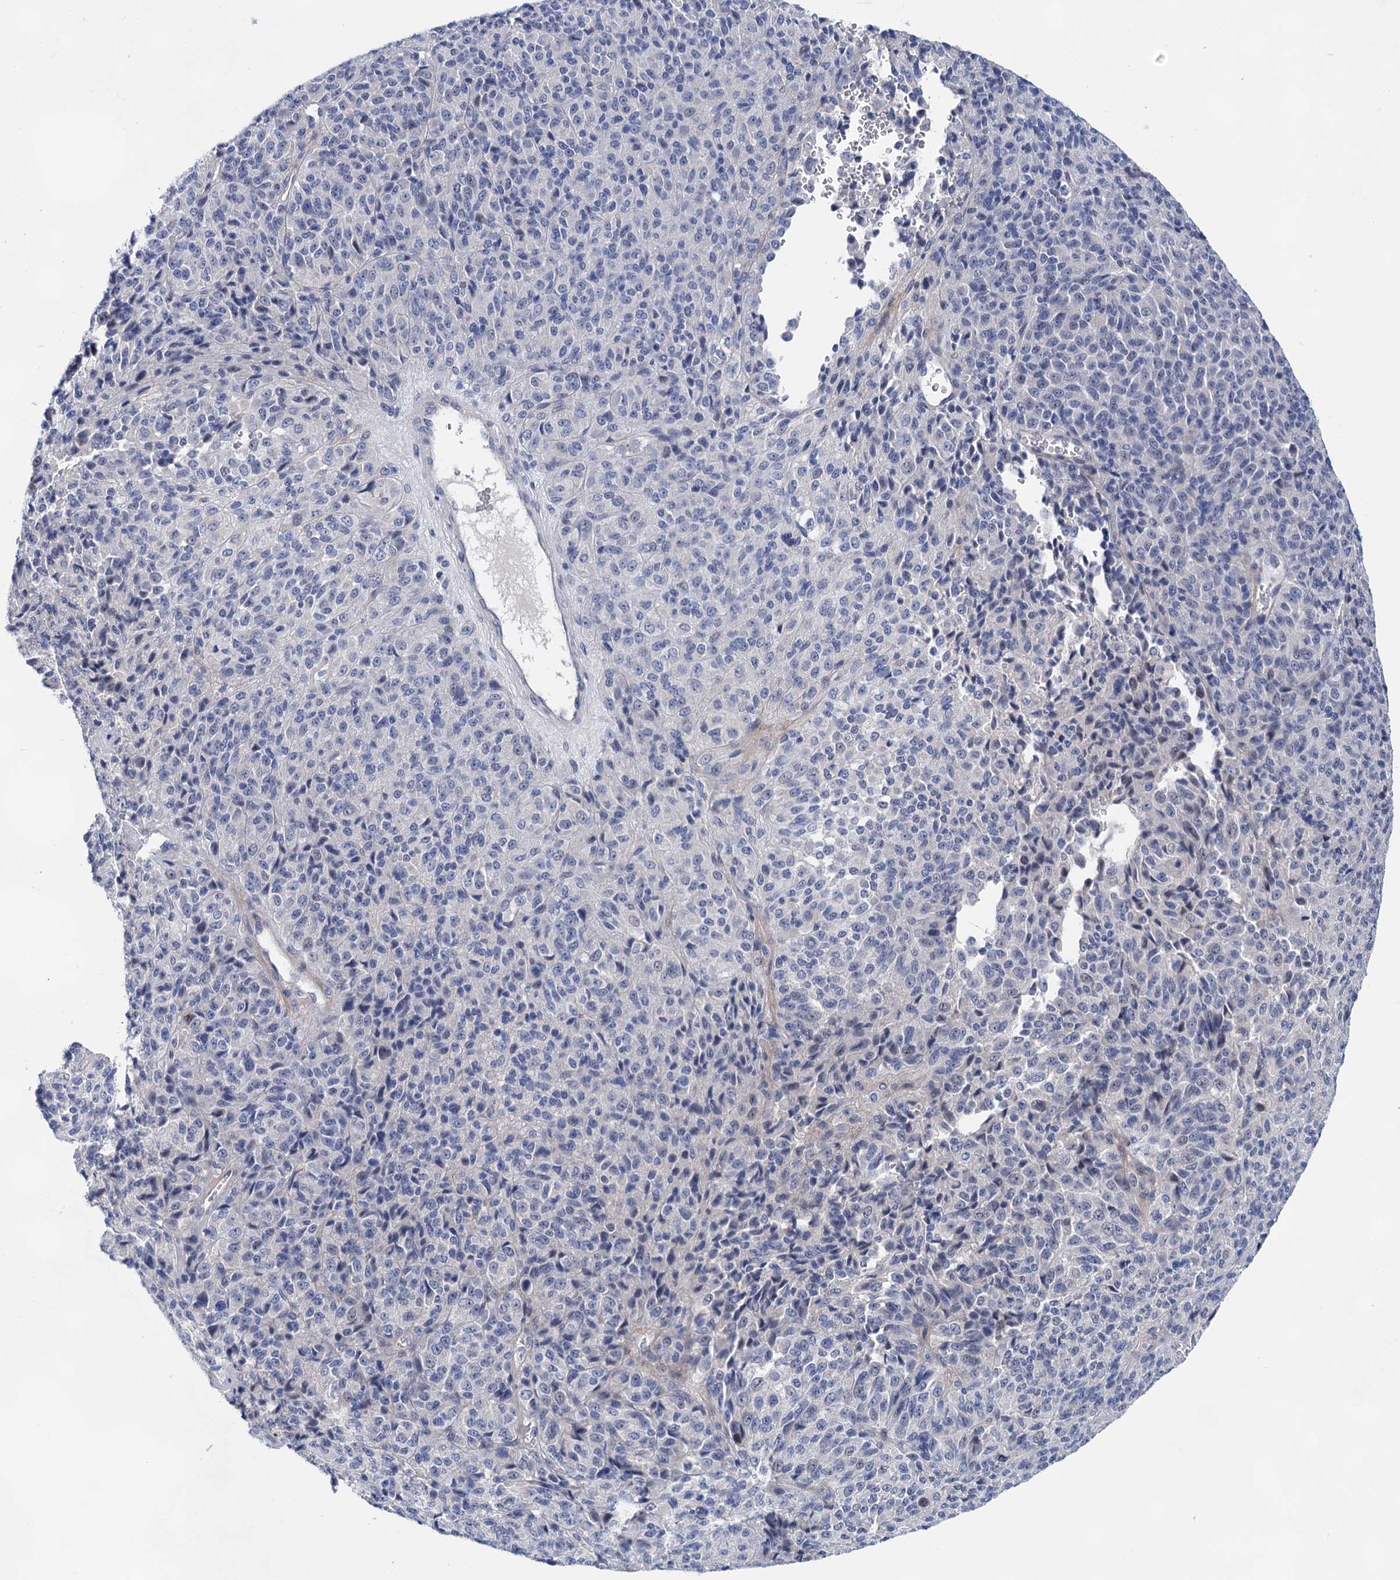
{"staining": {"intensity": "negative", "quantity": "none", "location": "none"}, "tissue": "melanoma", "cell_type": "Tumor cells", "image_type": "cancer", "snomed": [{"axis": "morphology", "description": "Malignant melanoma, Metastatic site"}, {"axis": "topography", "description": "Brain"}], "caption": "Melanoma stained for a protein using IHC reveals no staining tumor cells.", "gene": "MORN3", "patient": {"sex": "female", "age": 56}}